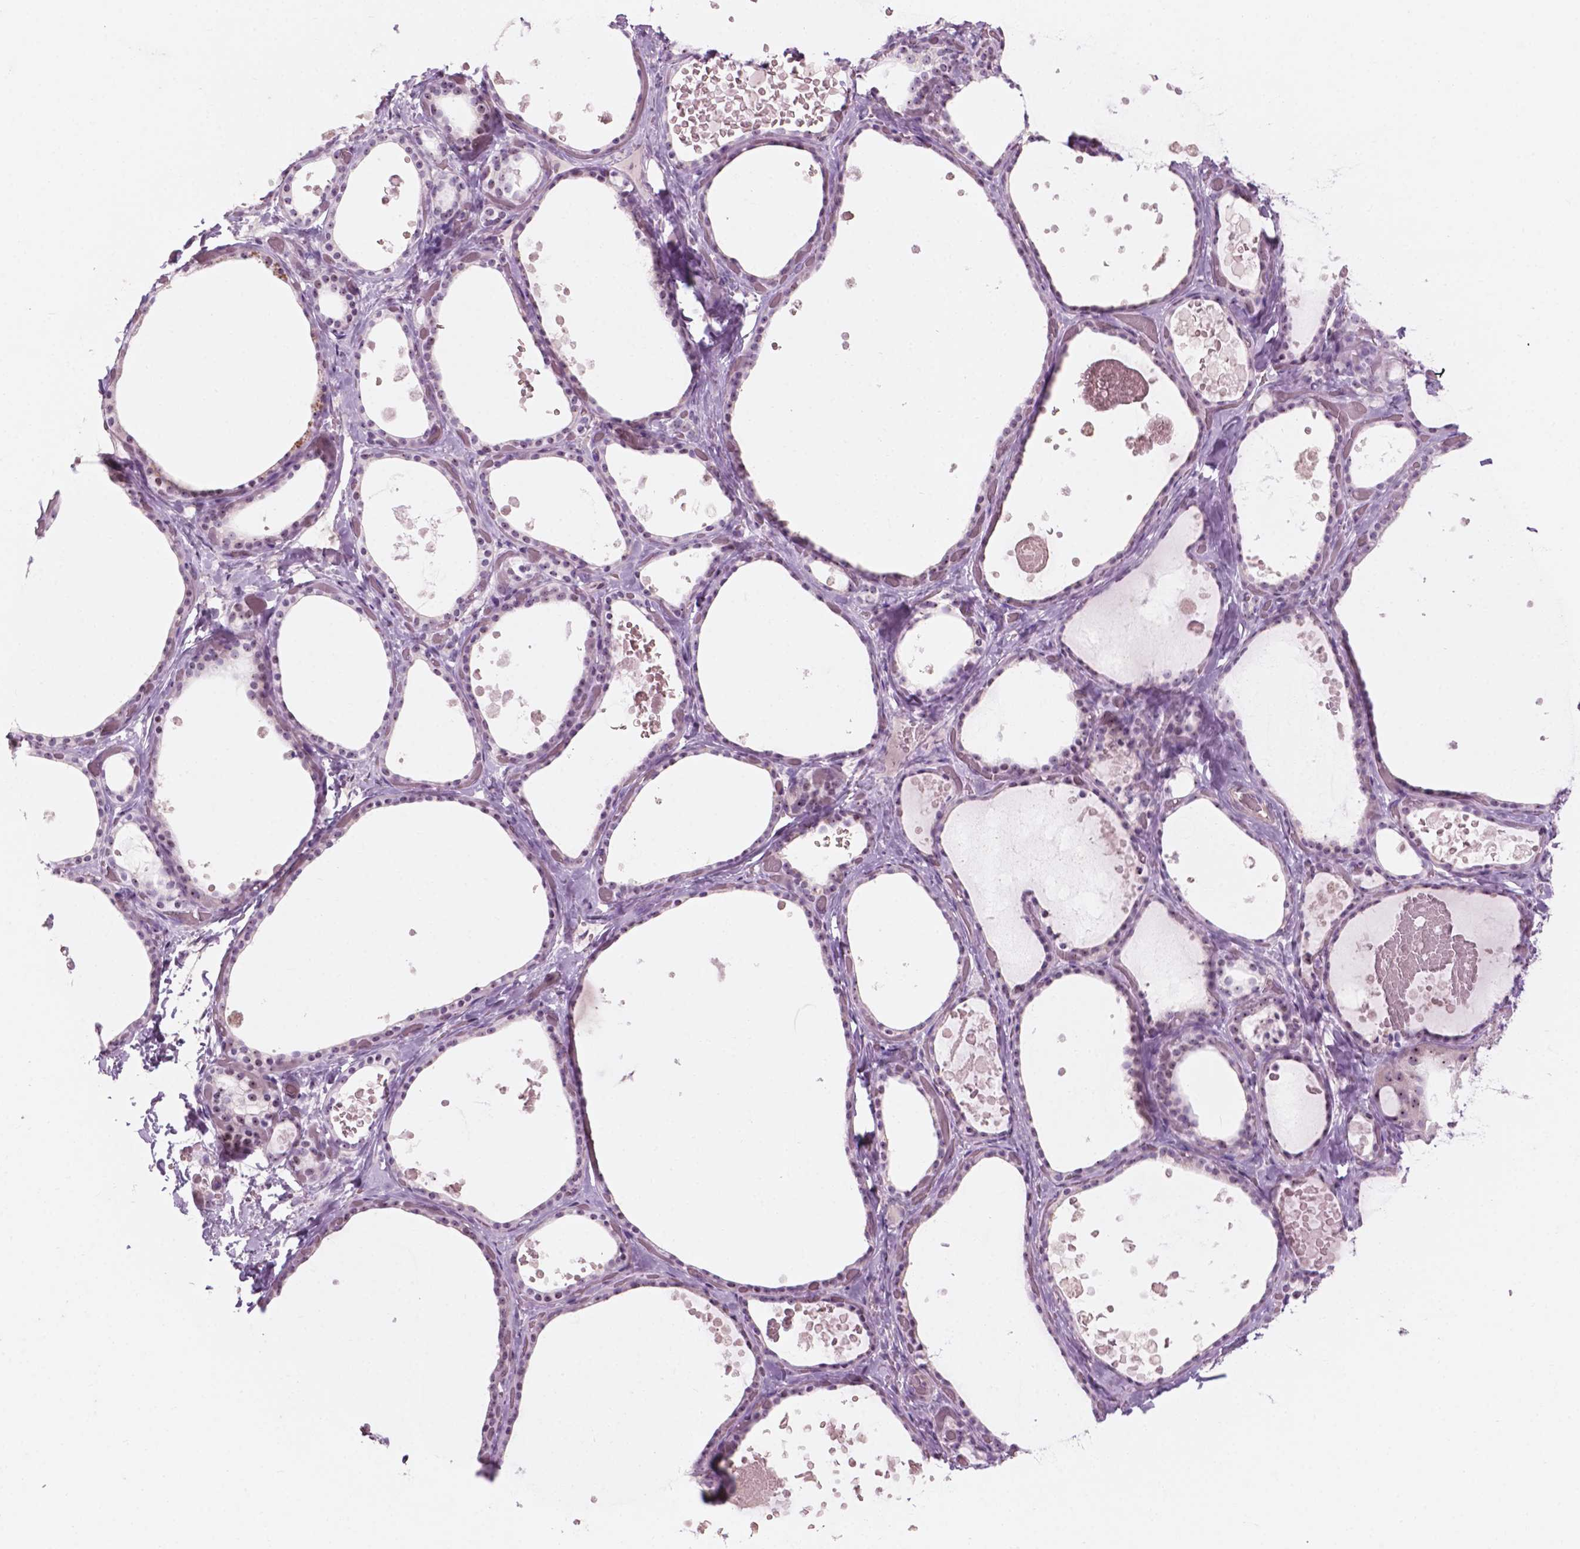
{"staining": {"intensity": "weak", "quantity": "25%-75%", "location": "nuclear"}, "tissue": "thyroid gland", "cell_type": "Glandular cells", "image_type": "normal", "snomed": [{"axis": "morphology", "description": "Normal tissue, NOS"}, {"axis": "topography", "description": "Thyroid gland"}], "caption": "Thyroid gland was stained to show a protein in brown. There is low levels of weak nuclear expression in approximately 25%-75% of glandular cells. The staining was performed using DAB, with brown indicating positive protein expression. Nuclei are stained blue with hematoxylin.", "gene": "ZNF853", "patient": {"sex": "female", "age": 56}}